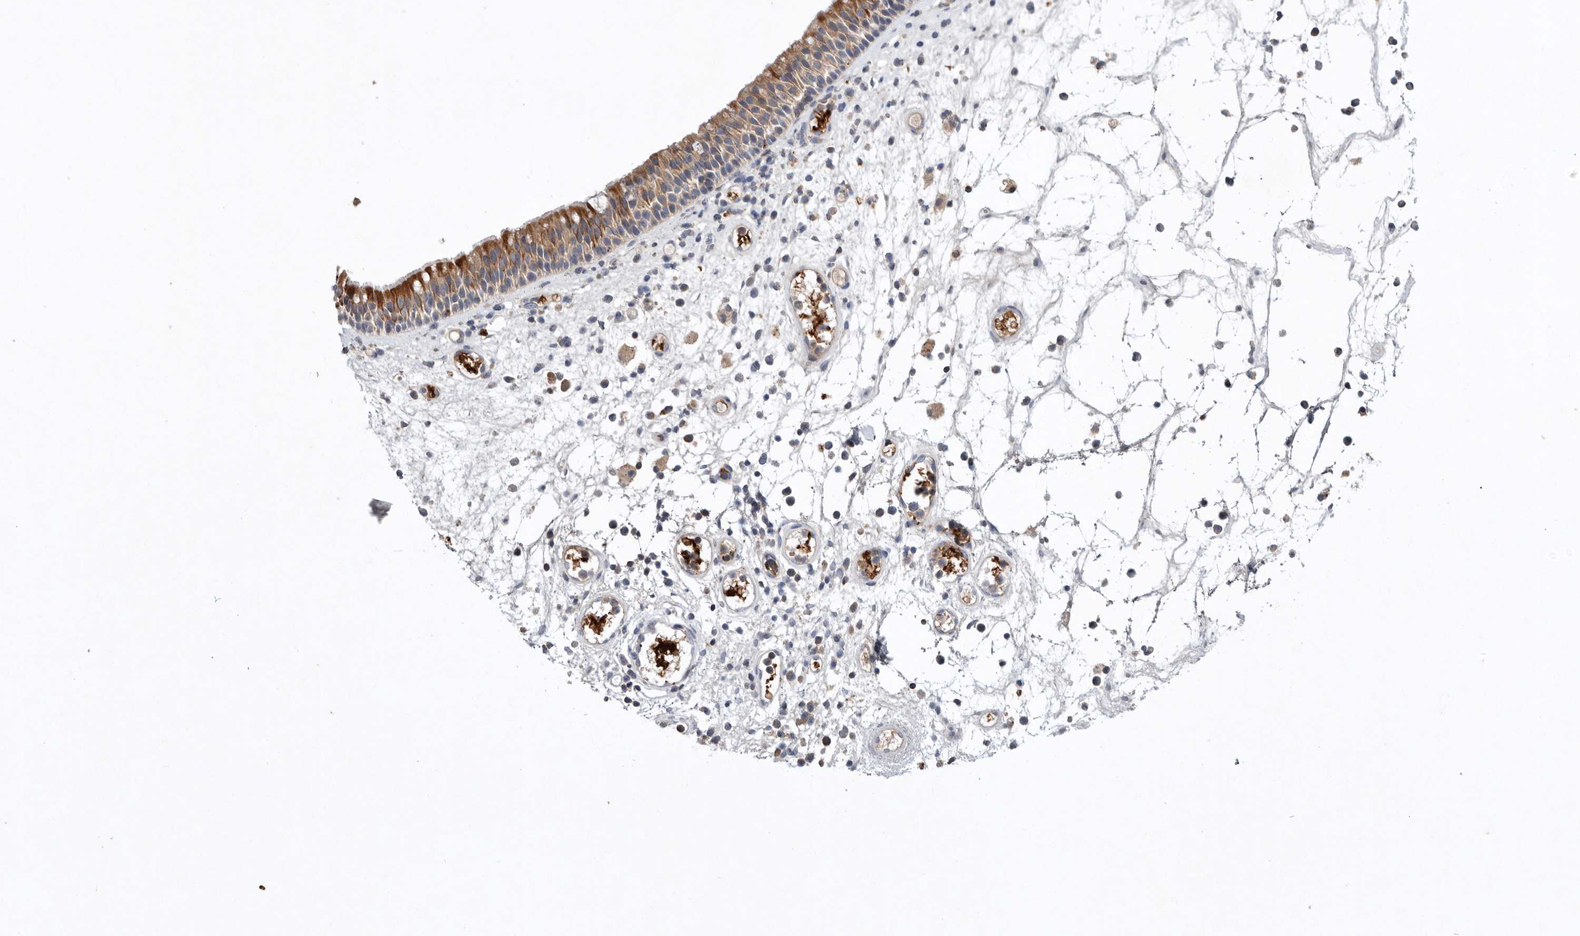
{"staining": {"intensity": "strong", "quantity": ">75%", "location": "cytoplasmic/membranous"}, "tissue": "nasopharynx", "cell_type": "Respiratory epithelial cells", "image_type": "normal", "snomed": [{"axis": "morphology", "description": "Normal tissue, NOS"}, {"axis": "morphology", "description": "Inflammation, NOS"}, {"axis": "morphology", "description": "Malignant melanoma, Metastatic site"}, {"axis": "topography", "description": "Nasopharynx"}], "caption": "Immunohistochemical staining of normal nasopharynx displays strong cytoplasmic/membranous protein staining in about >75% of respiratory epithelial cells.", "gene": "TNFSF14", "patient": {"sex": "male", "age": 70}}